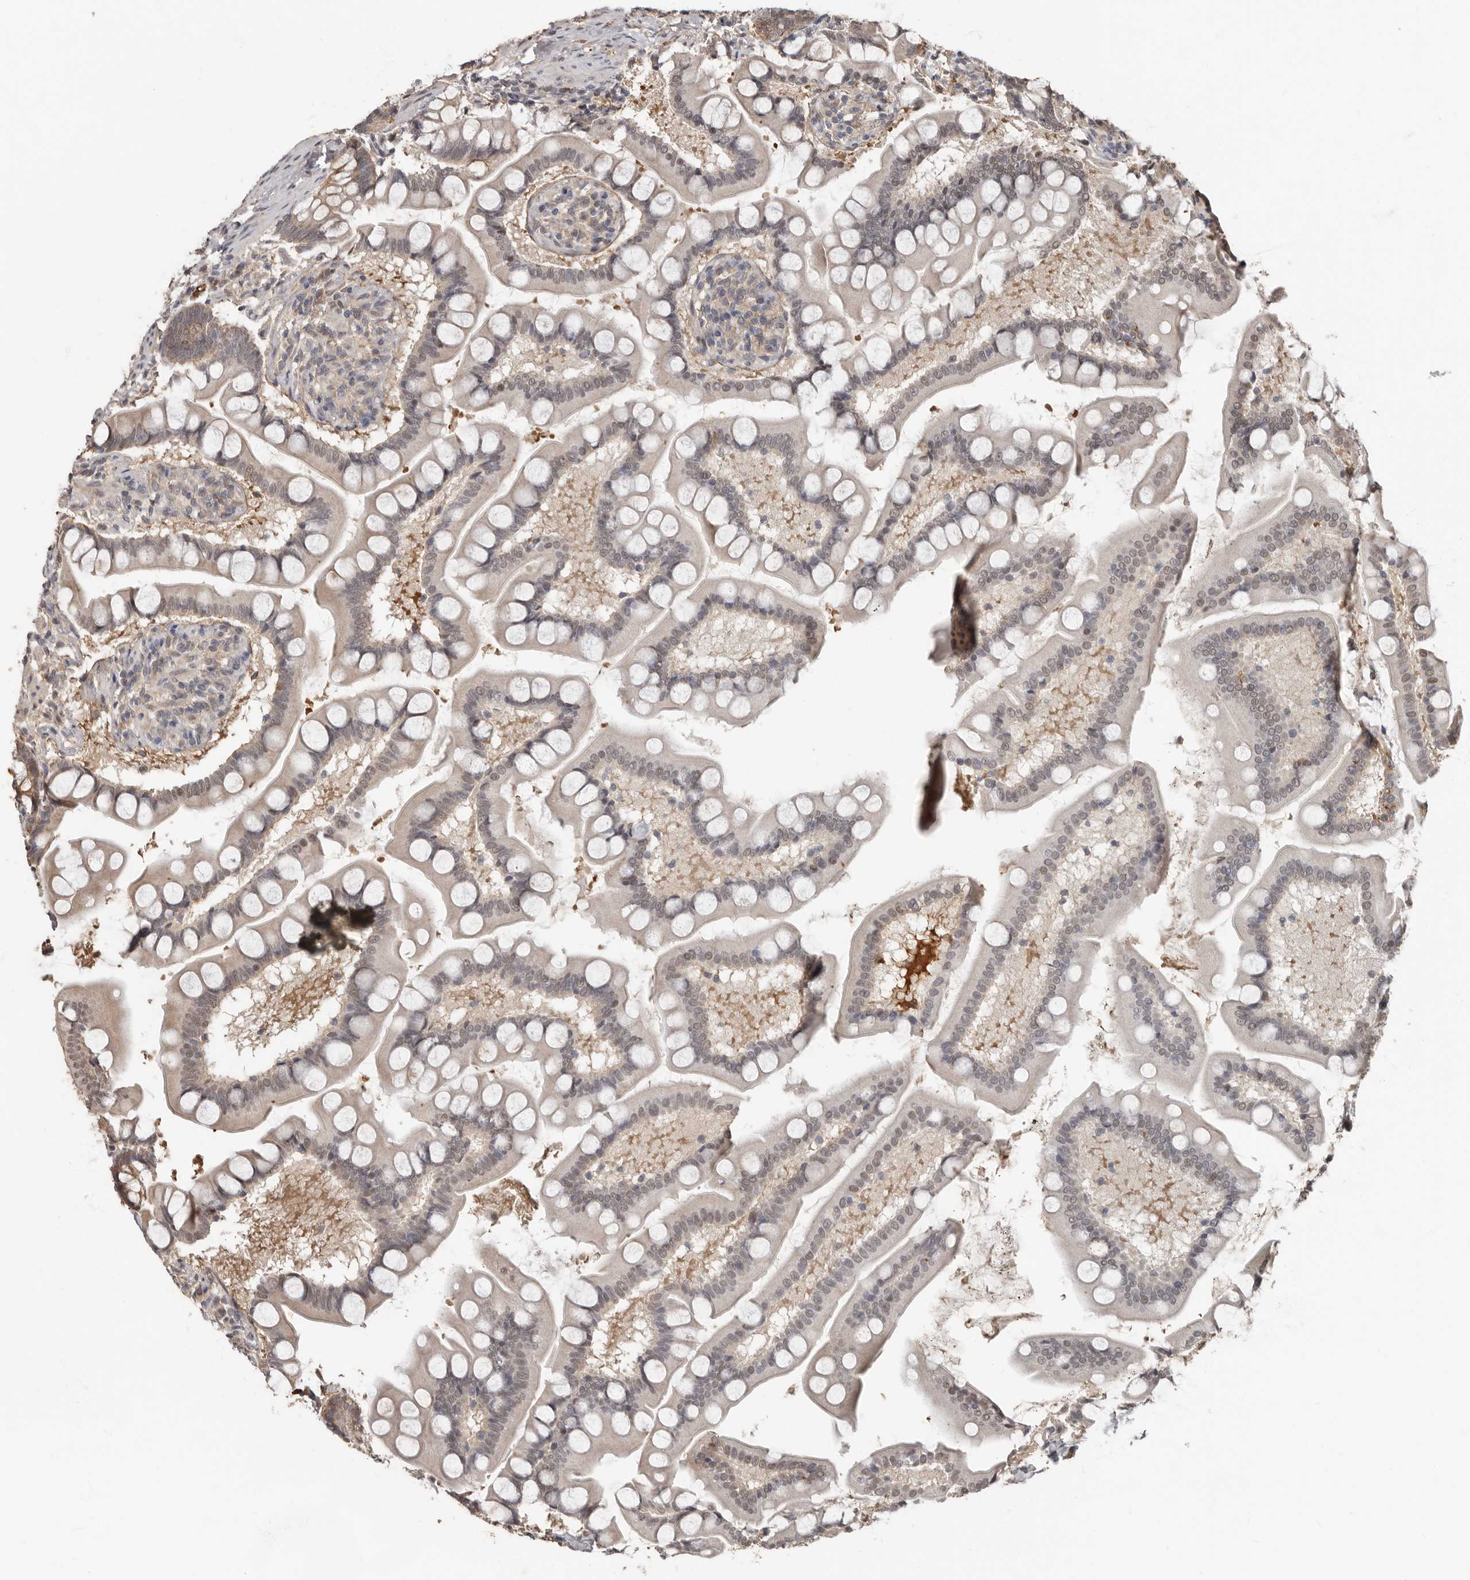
{"staining": {"intensity": "weak", "quantity": "<25%", "location": "cytoplasmic/membranous"}, "tissue": "small intestine", "cell_type": "Glandular cells", "image_type": "normal", "snomed": [{"axis": "morphology", "description": "Normal tissue, NOS"}, {"axis": "topography", "description": "Small intestine"}], "caption": "IHC image of normal human small intestine stained for a protein (brown), which shows no positivity in glandular cells.", "gene": "LRGUK", "patient": {"sex": "male", "age": 41}}